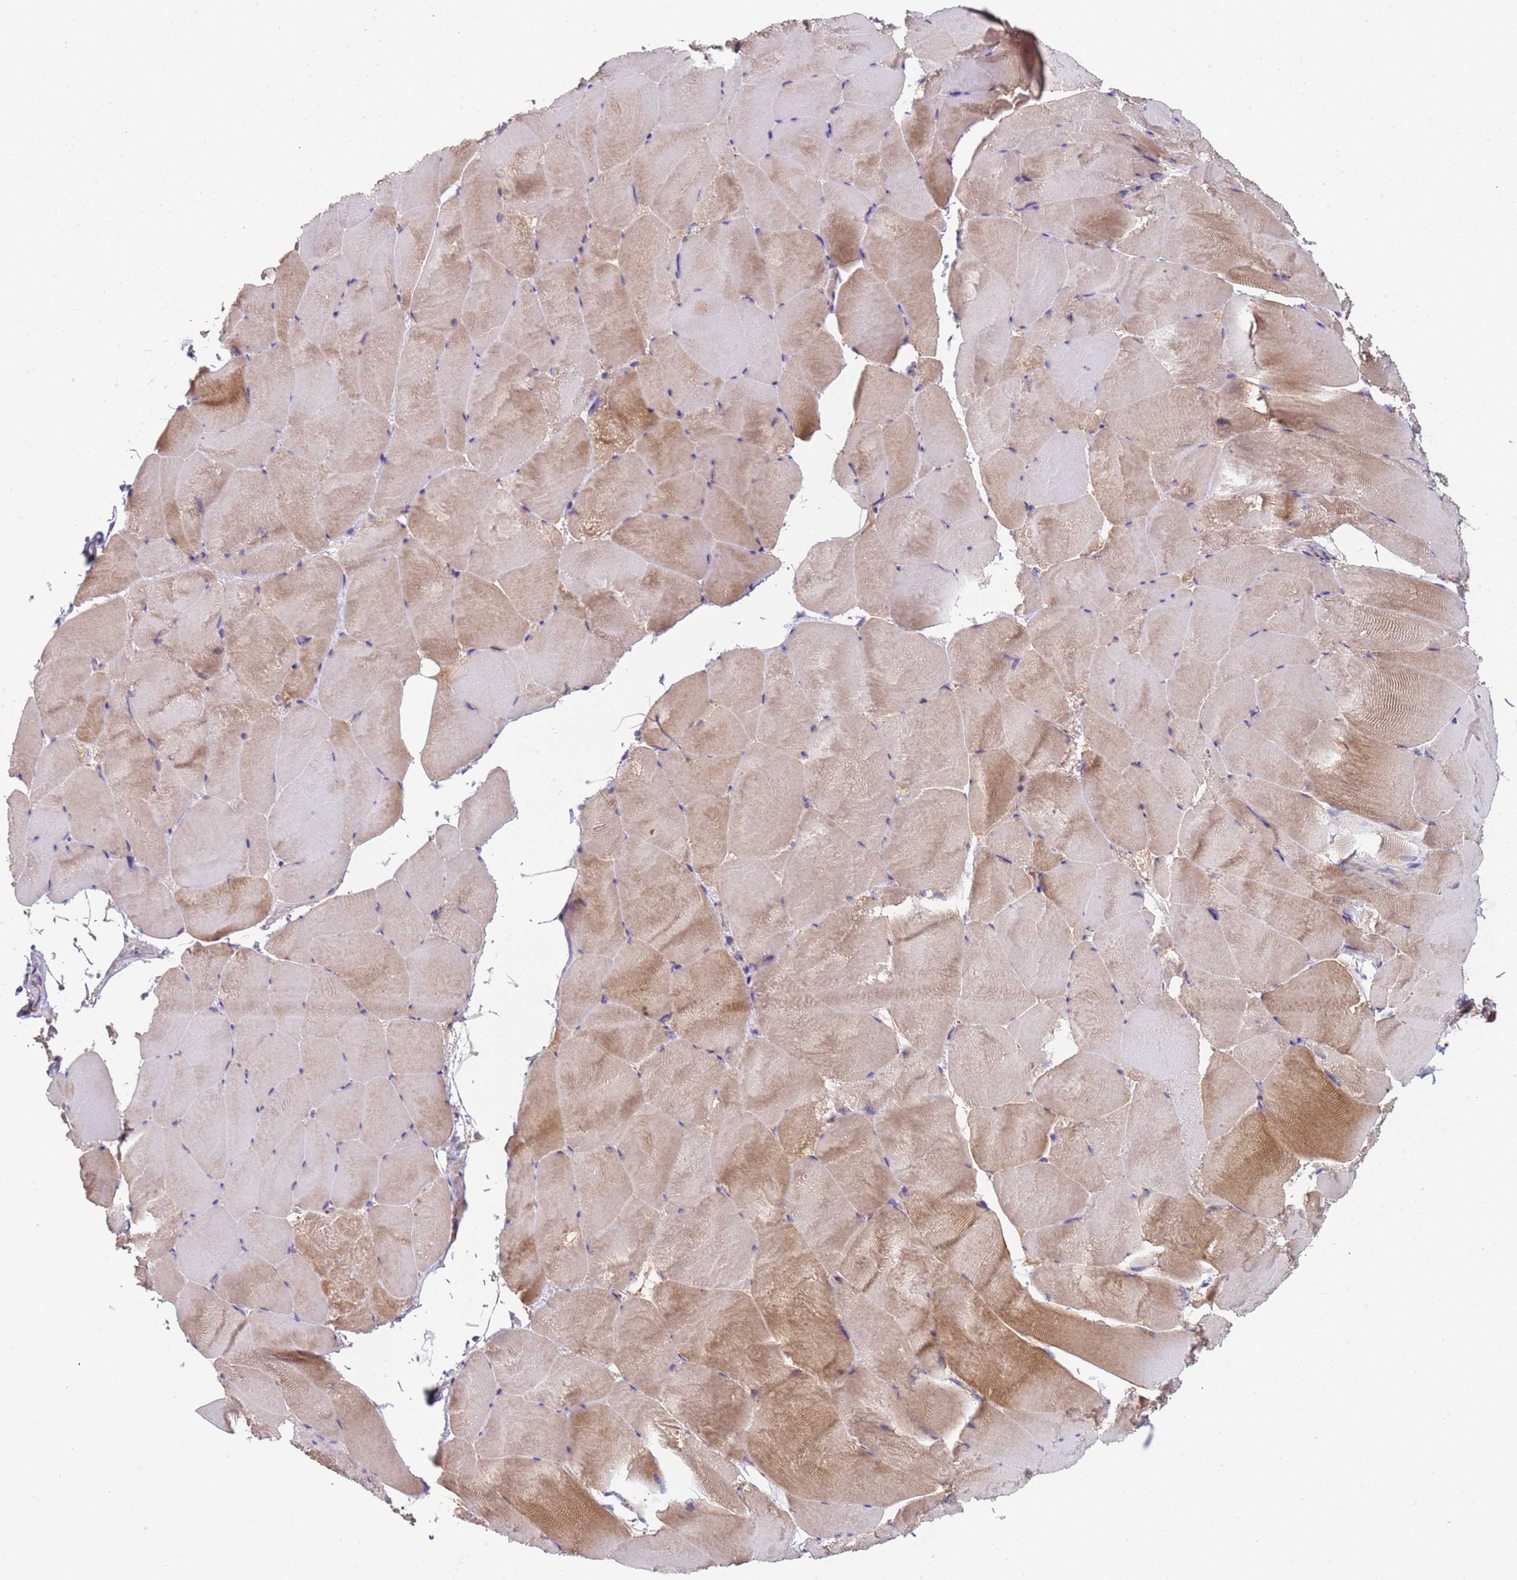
{"staining": {"intensity": "moderate", "quantity": "25%-75%", "location": "cytoplasmic/membranous"}, "tissue": "skeletal muscle", "cell_type": "Myocytes", "image_type": "normal", "snomed": [{"axis": "morphology", "description": "Normal tissue, NOS"}, {"axis": "topography", "description": "Skeletal muscle"}], "caption": "A high-resolution micrograph shows immunohistochemistry staining of normal skeletal muscle, which reveals moderate cytoplasmic/membranous staining in about 25%-75% of myocytes. (DAB (3,3'-diaminobenzidine) IHC, brown staining for protein, blue staining for nuclei).", "gene": "TMEM126A", "patient": {"sex": "female", "age": 64}}